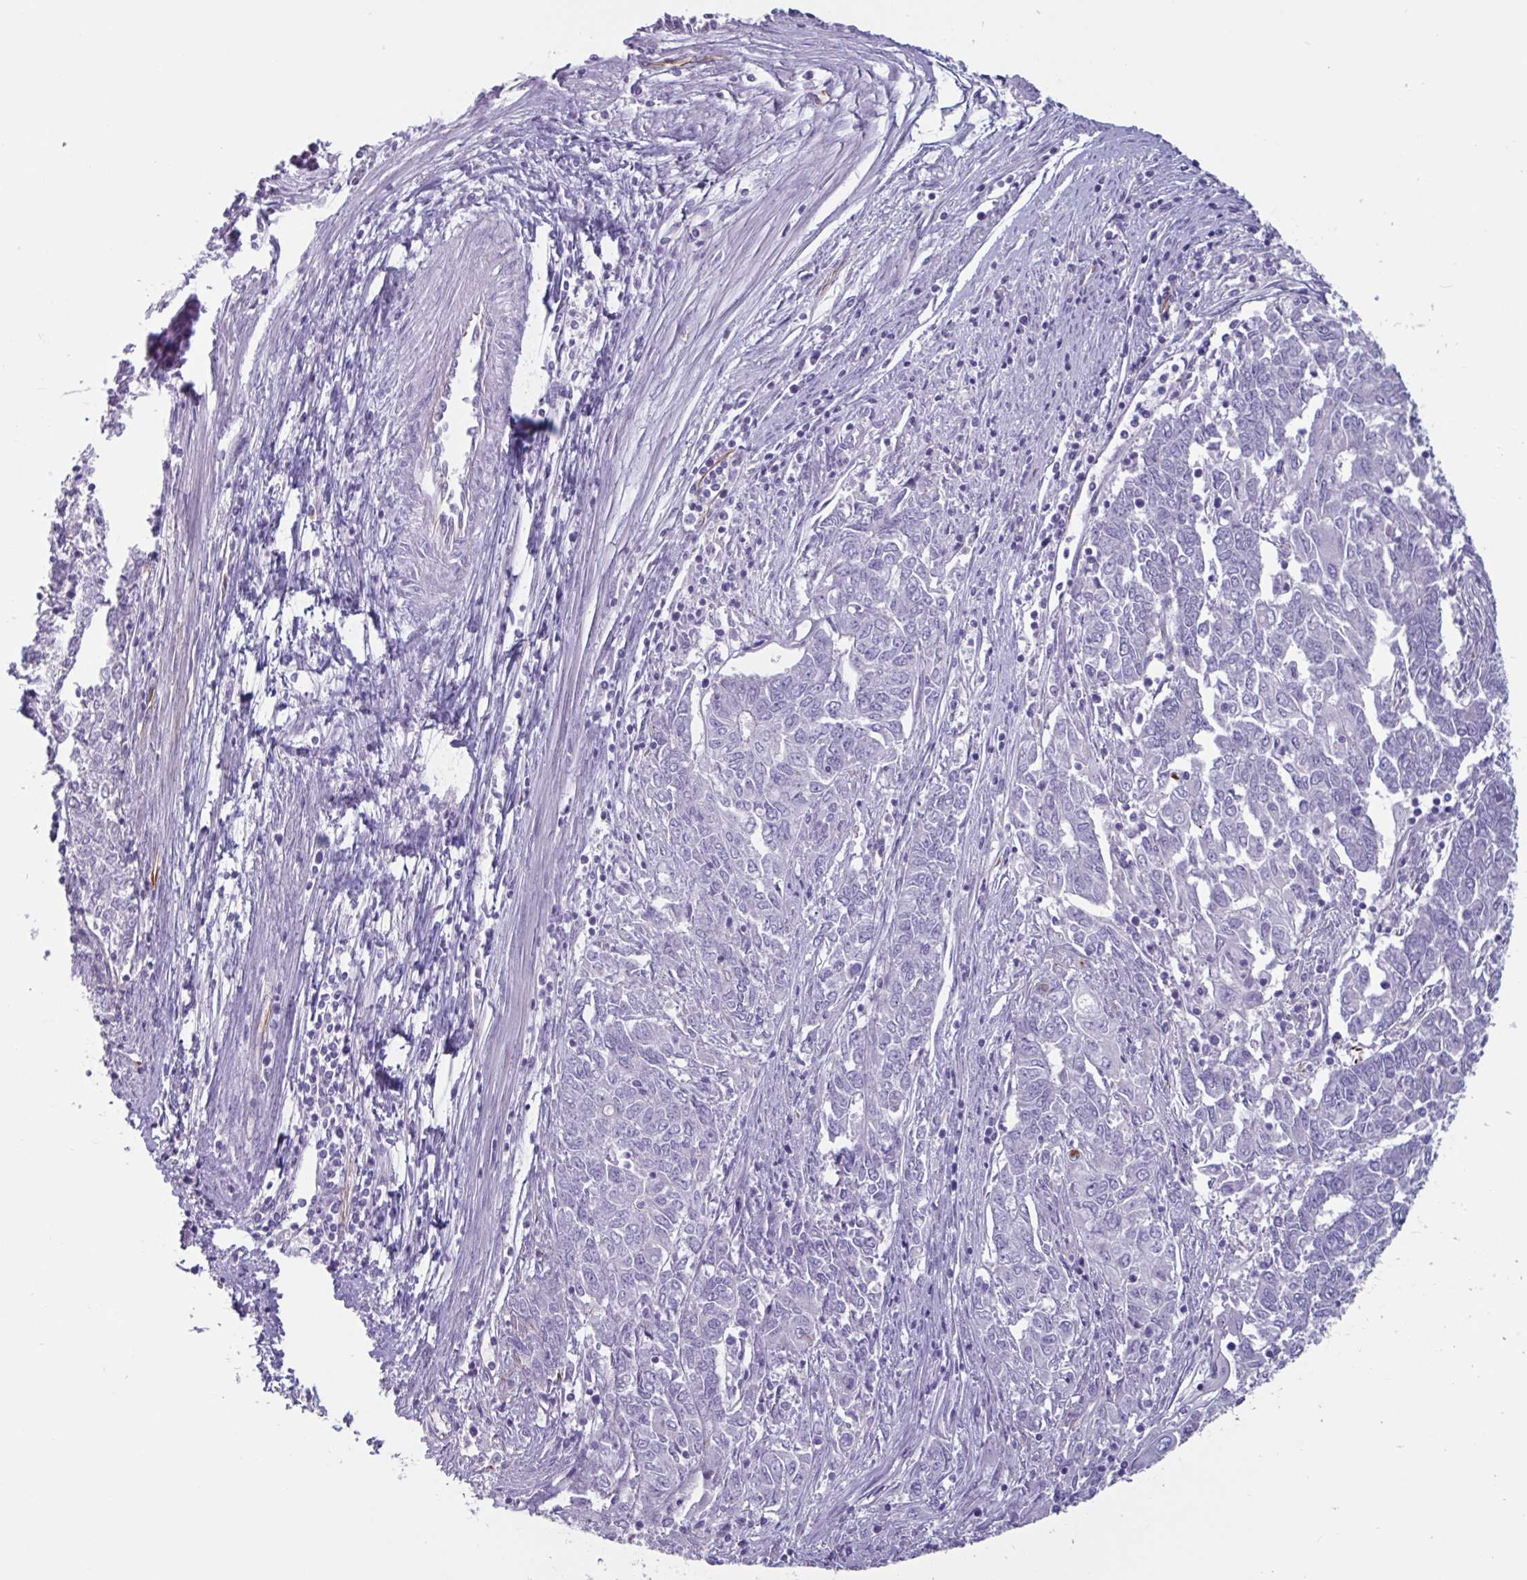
{"staining": {"intensity": "negative", "quantity": "none", "location": "none"}, "tissue": "endometrial cancer", "cell_type": "Tumor cells", "image_type": "cancer", "snomed": [{"axis": "morphology", "description": "Adenocarcinoma, NOS"}, {"axis": "topography", "description": "Endometrium"}], "caption": "DAB immunohistochemical staining of human endometrial adenocarcinoma demonstrates no significant staining in tumor cells.", "gene": "BTD", "patient": {"sex": "female", "age": 54}}